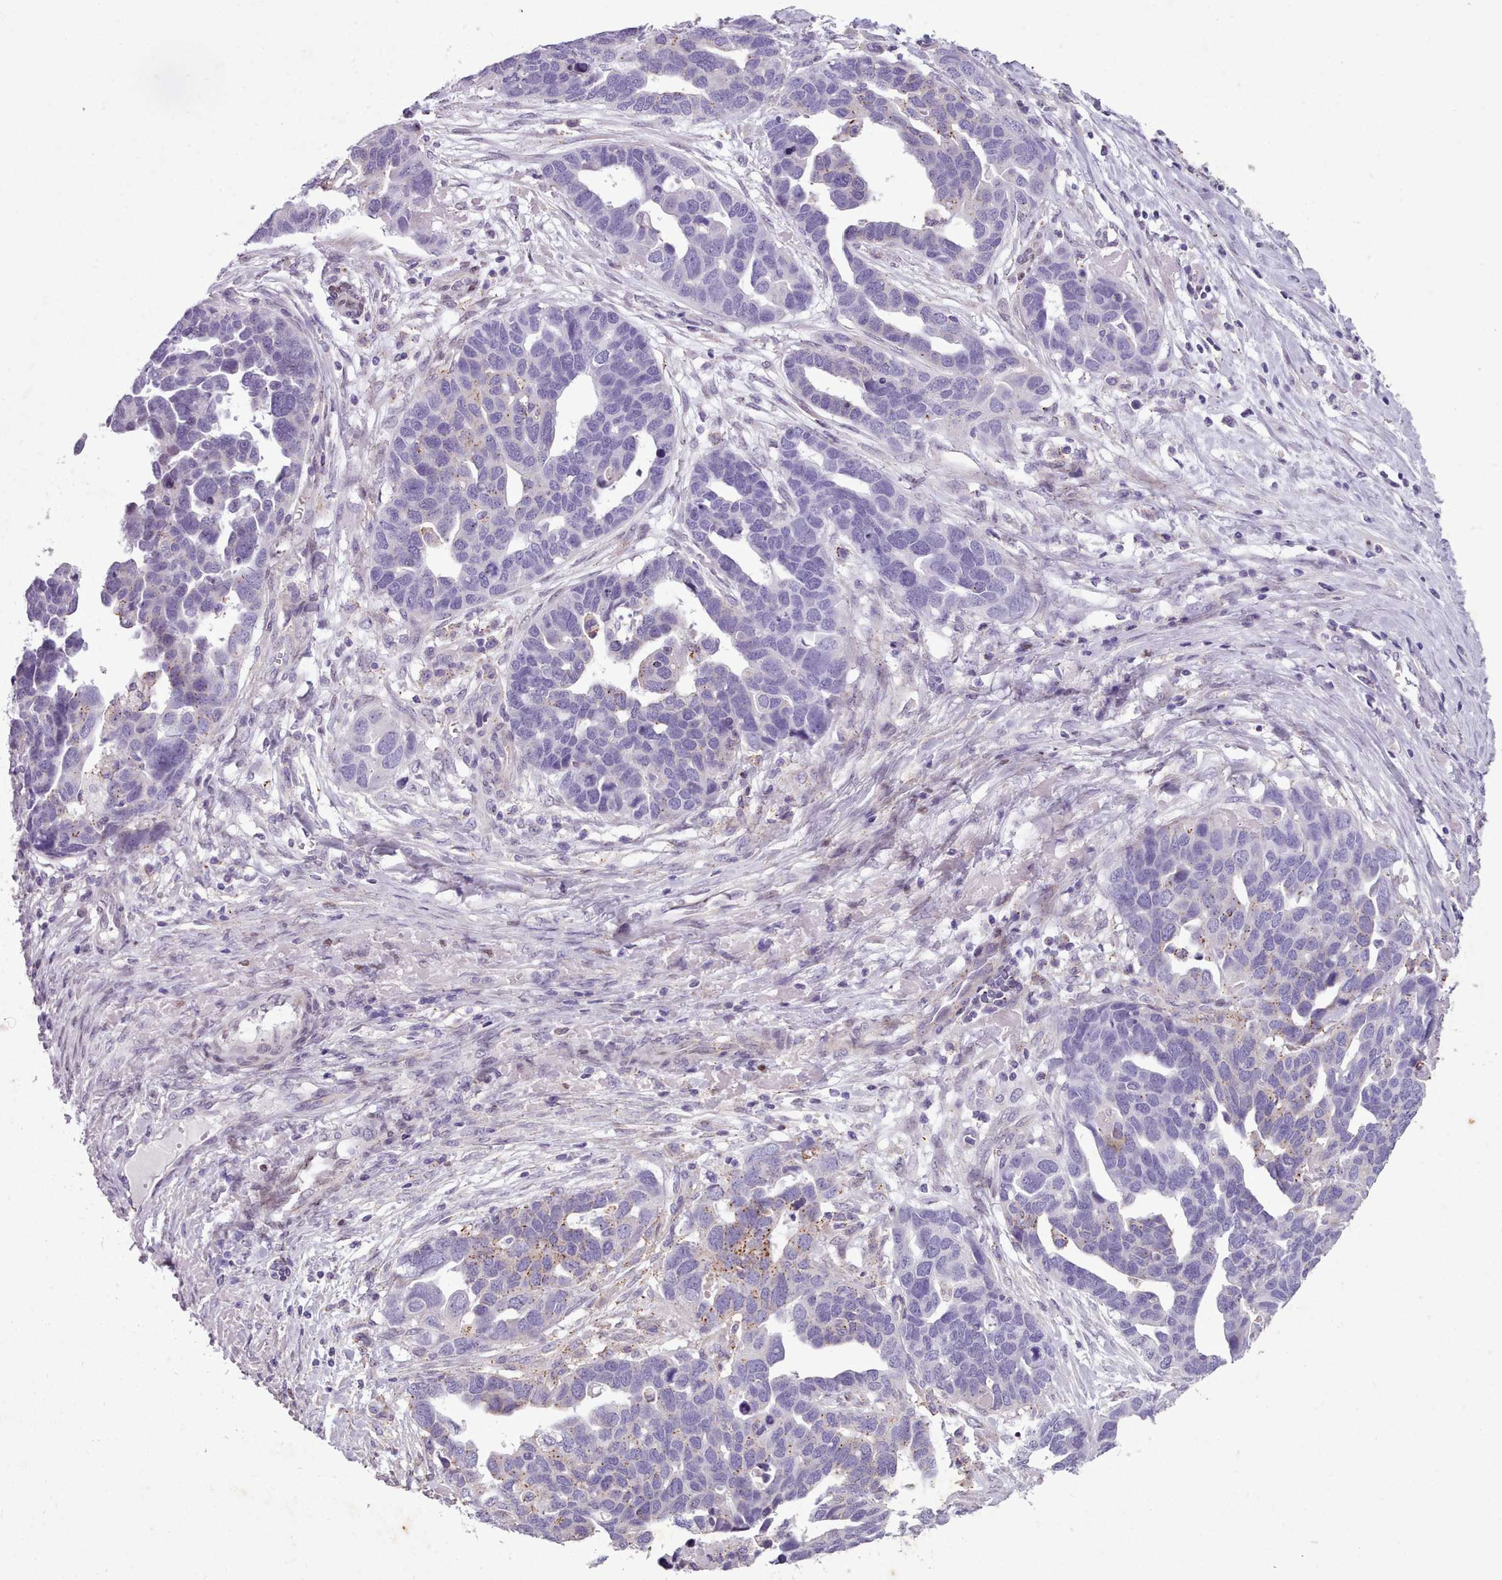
{"staining": {"intensity": "moderate", "quantity": "<25%", "location": "cytoplasmic/membranous"}, "tissue": "ovarian cancer", "cell_type": "Tumor cells", "image_type": "cancer", "snomed": [{"axis": "morphology", "description": "Cystadenocarcinoma, serous, NOS"}, {"axis": "topography", "description": "Ovary"}], "caption": "DAB (3,3'-diaminobenzidine) immunohistochemical staining of human serous cystadenocarcinoma (ovarian) reveals moderate cytoplasmic/membranous protein expression in approximately <25% of tumor cells. Using DAB (3,3'-diaminobenzidine) (brown) and hematoxylin (blue) stains, captured at high magnification using brightfield microscopy.", "gene": "KCNT2", "patient": {"sex": "female", "age": 54}}